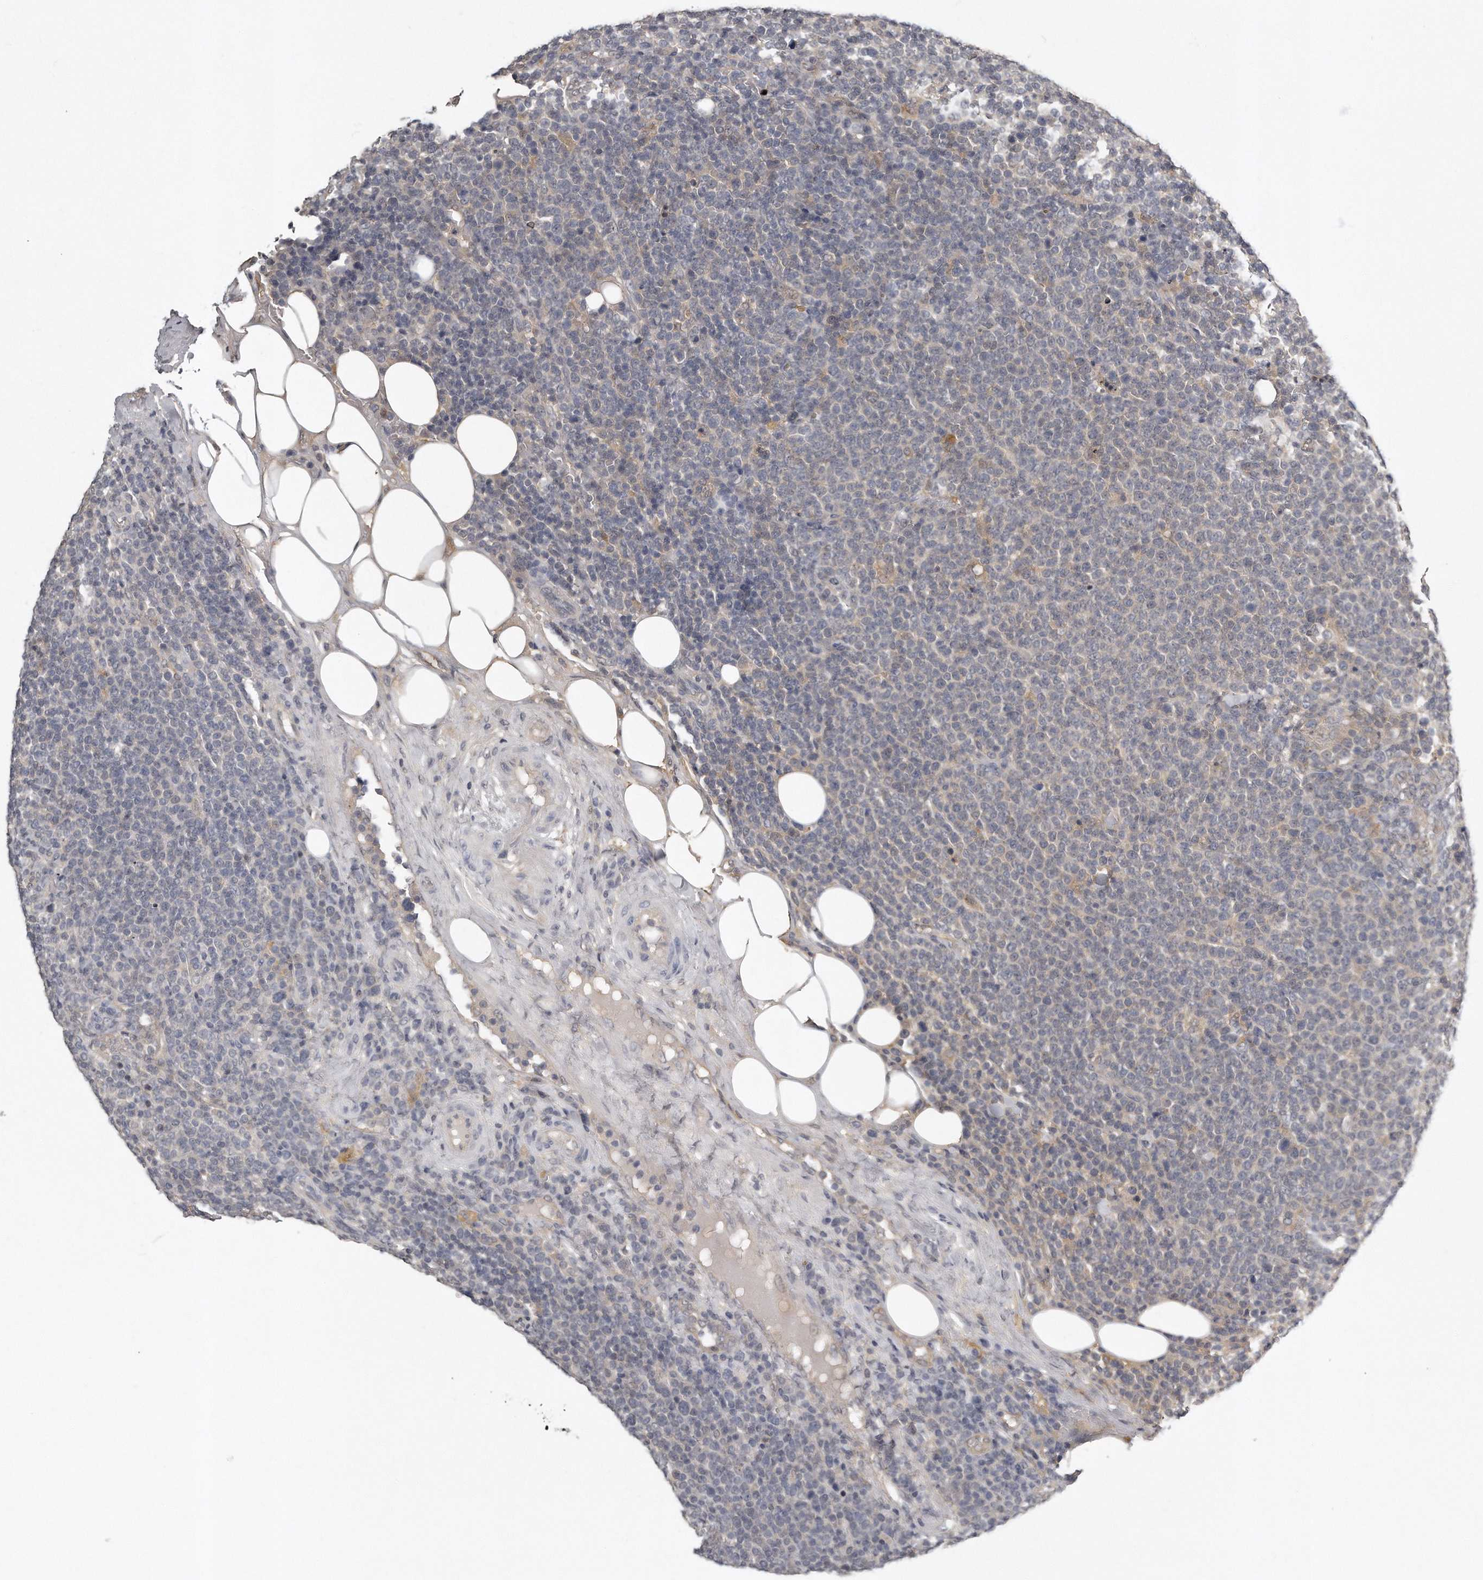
{"staining": {"intensity": "negative", "quantity": "none", "location": "none"}, "tissue": "lymphoma", "cell_type": "Tumor cells", "image_type": "cancer", "snomed": [{"axis": "morphology", "description": "Malignant lymphoma, non-Hodgkin's type, High grade"}, {"axis": "topography", "description": "Lymph node"}], "caption": "Tumor cells are negative for brown protein staining in high-grade malignant lymphoma, non-Hodgkin's type.", "gene": "GGCT", "patient": {"sex": "male", "age": 61}}